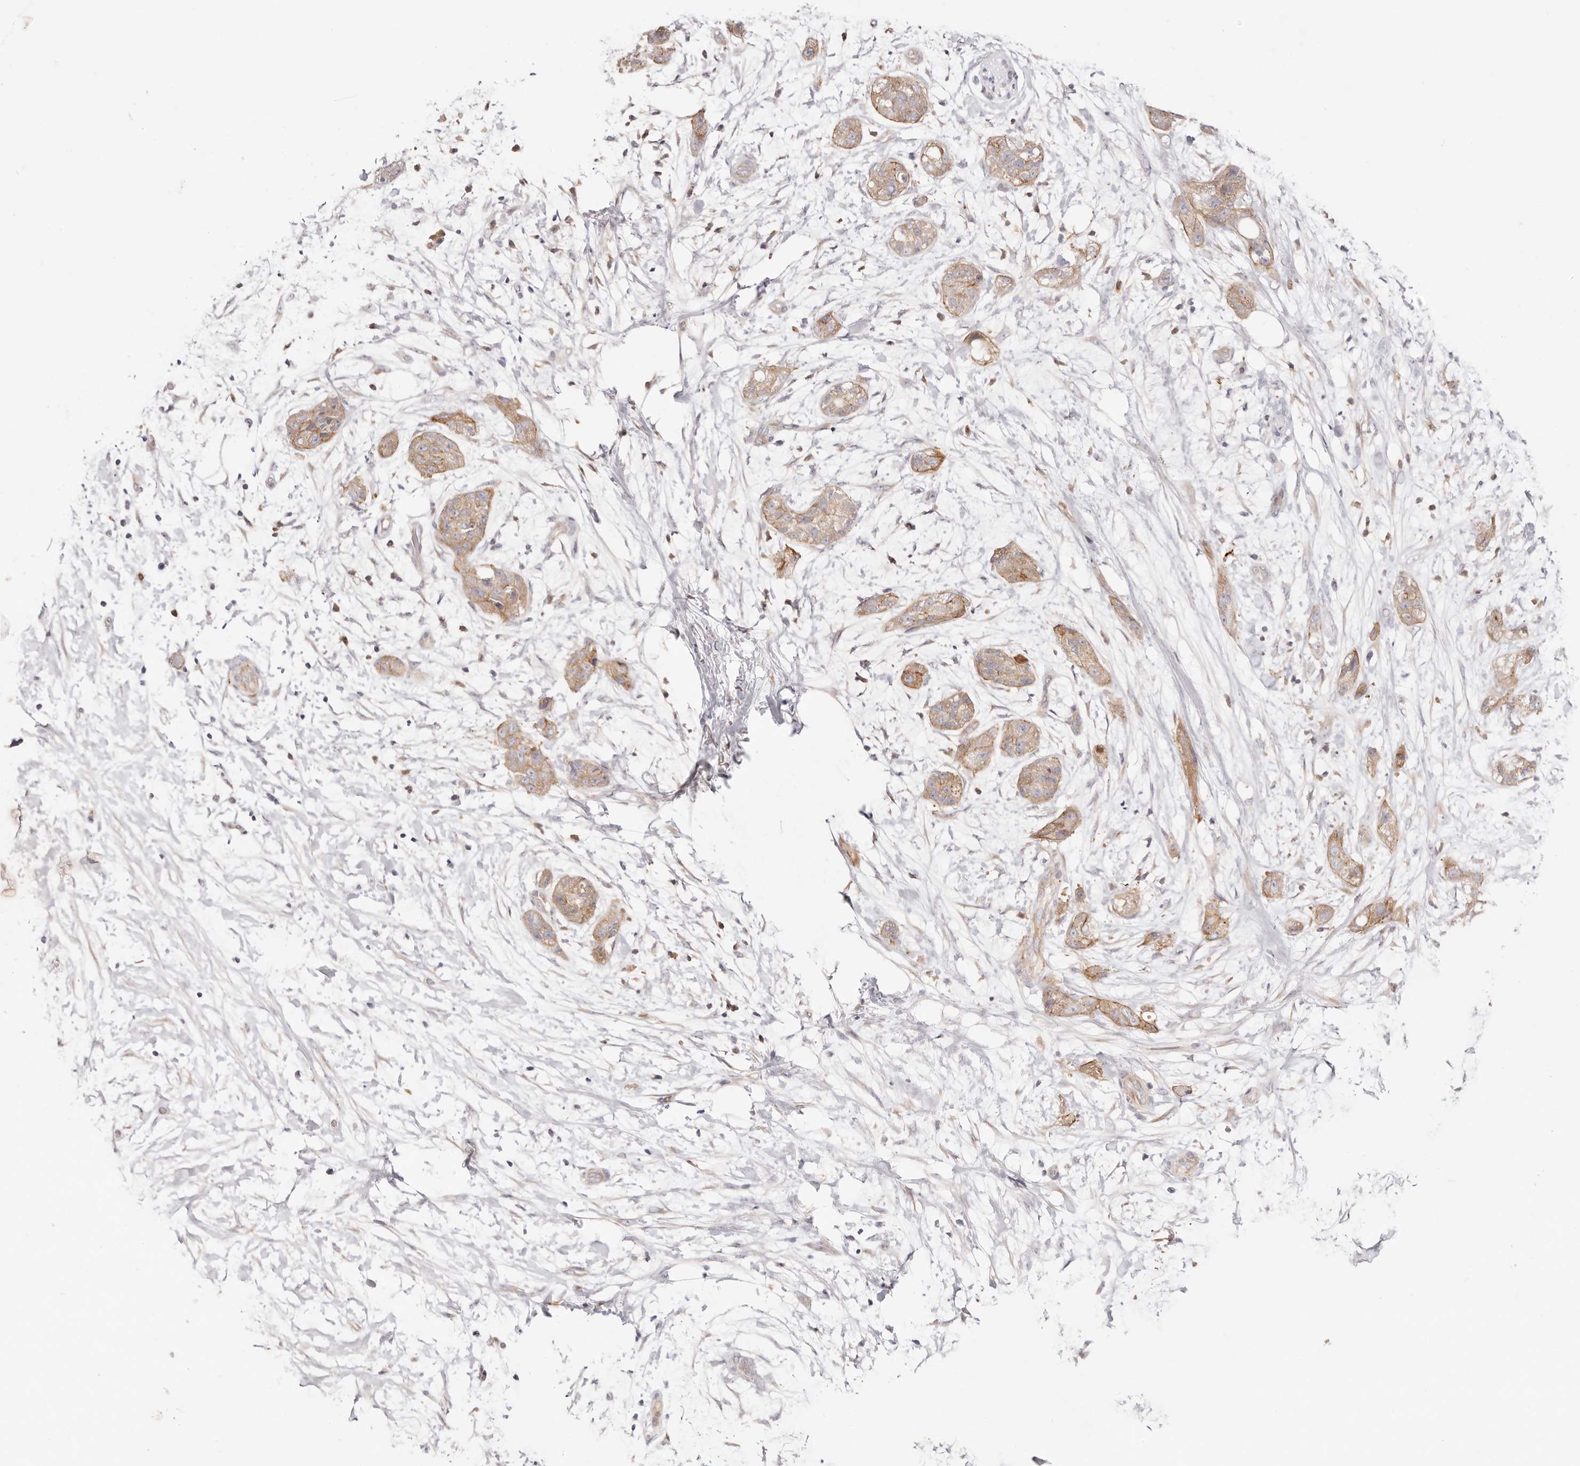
{"staining": {"intensity": "moderate", "quantity": ">75%", "location": "cytoplasmic/membranous"}, "tissue": "pancreatic cancer", "cell_type": "Tumor cells", "image_type": "cancer", "snomed": [{"axis": "morphology", "description": "Adenocarcinoma, NOS"}, {"axis": "topography", "description": "Pancreas"}], "caption": "Immunohistochemical staining of pancreatic adenocarcinoma shows medium levels of moderate cytoplasmic/membranous positivity in about >75% of tumor cells. The staining is performed using DAB (3,3'-diaminobenzidine) brown chromogen to label protein expression. The nuclei are counter-stained blue using hematoxylin.", "gene": "SLC35B2", "patient": {"sex": "female", "age": 78}}